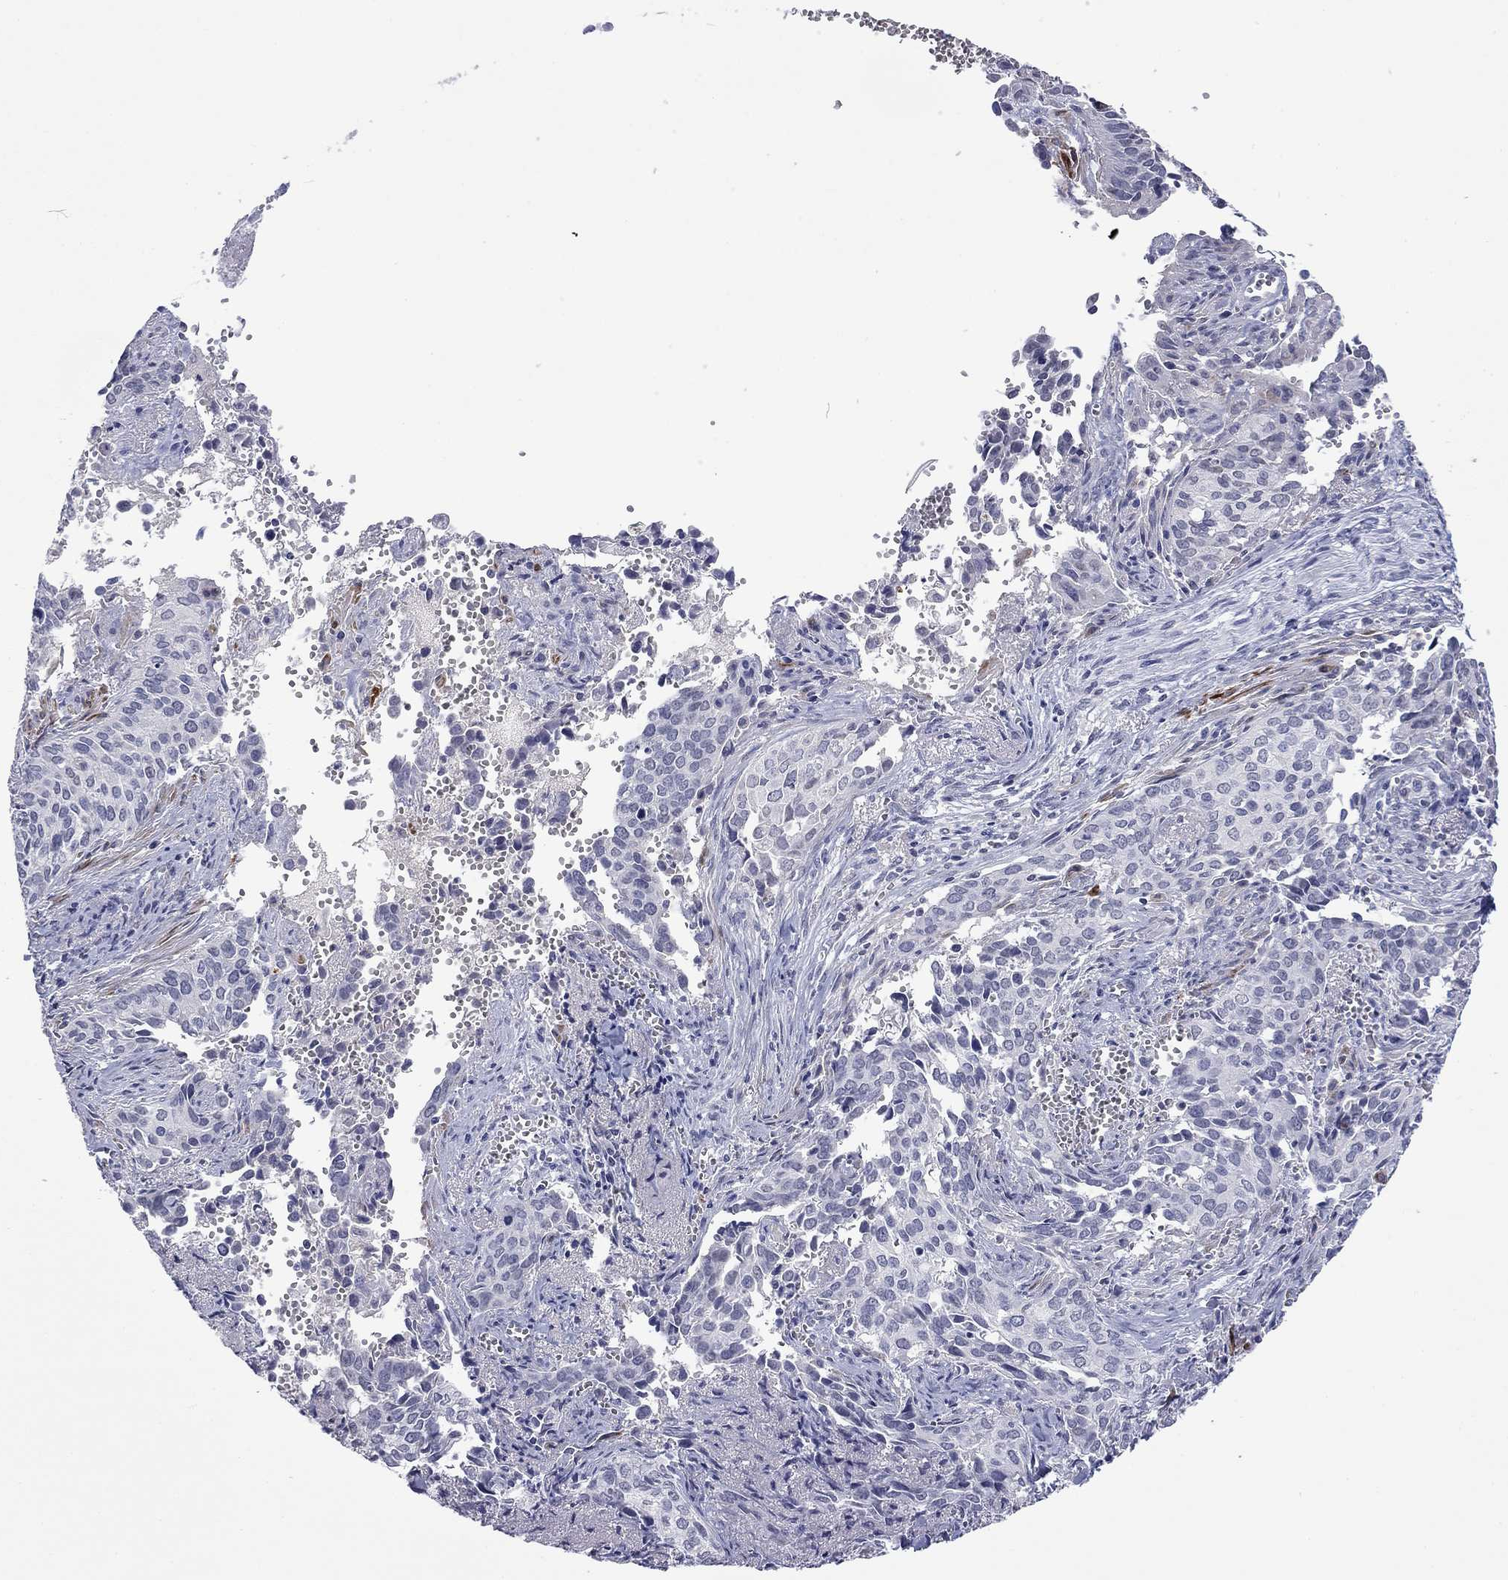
{"staining": {"intensity": "negative", "quantity": "none", "location": "none"}, "tissue": "cervical cancer", "cell_type": "Tumor cells", "image_type": "cancer", "snomed": [{"axis": "morphology", "description": "Squamous cell carcinoma, NOS"}, {"axis": "topography", "description": "Cervix"}], "caption": "Human cervical cancer stained for a protein using IHC shows no staining in tumor cells.", "gene": "IP6K3", "patient": {"sex": "female", "age": 29}}